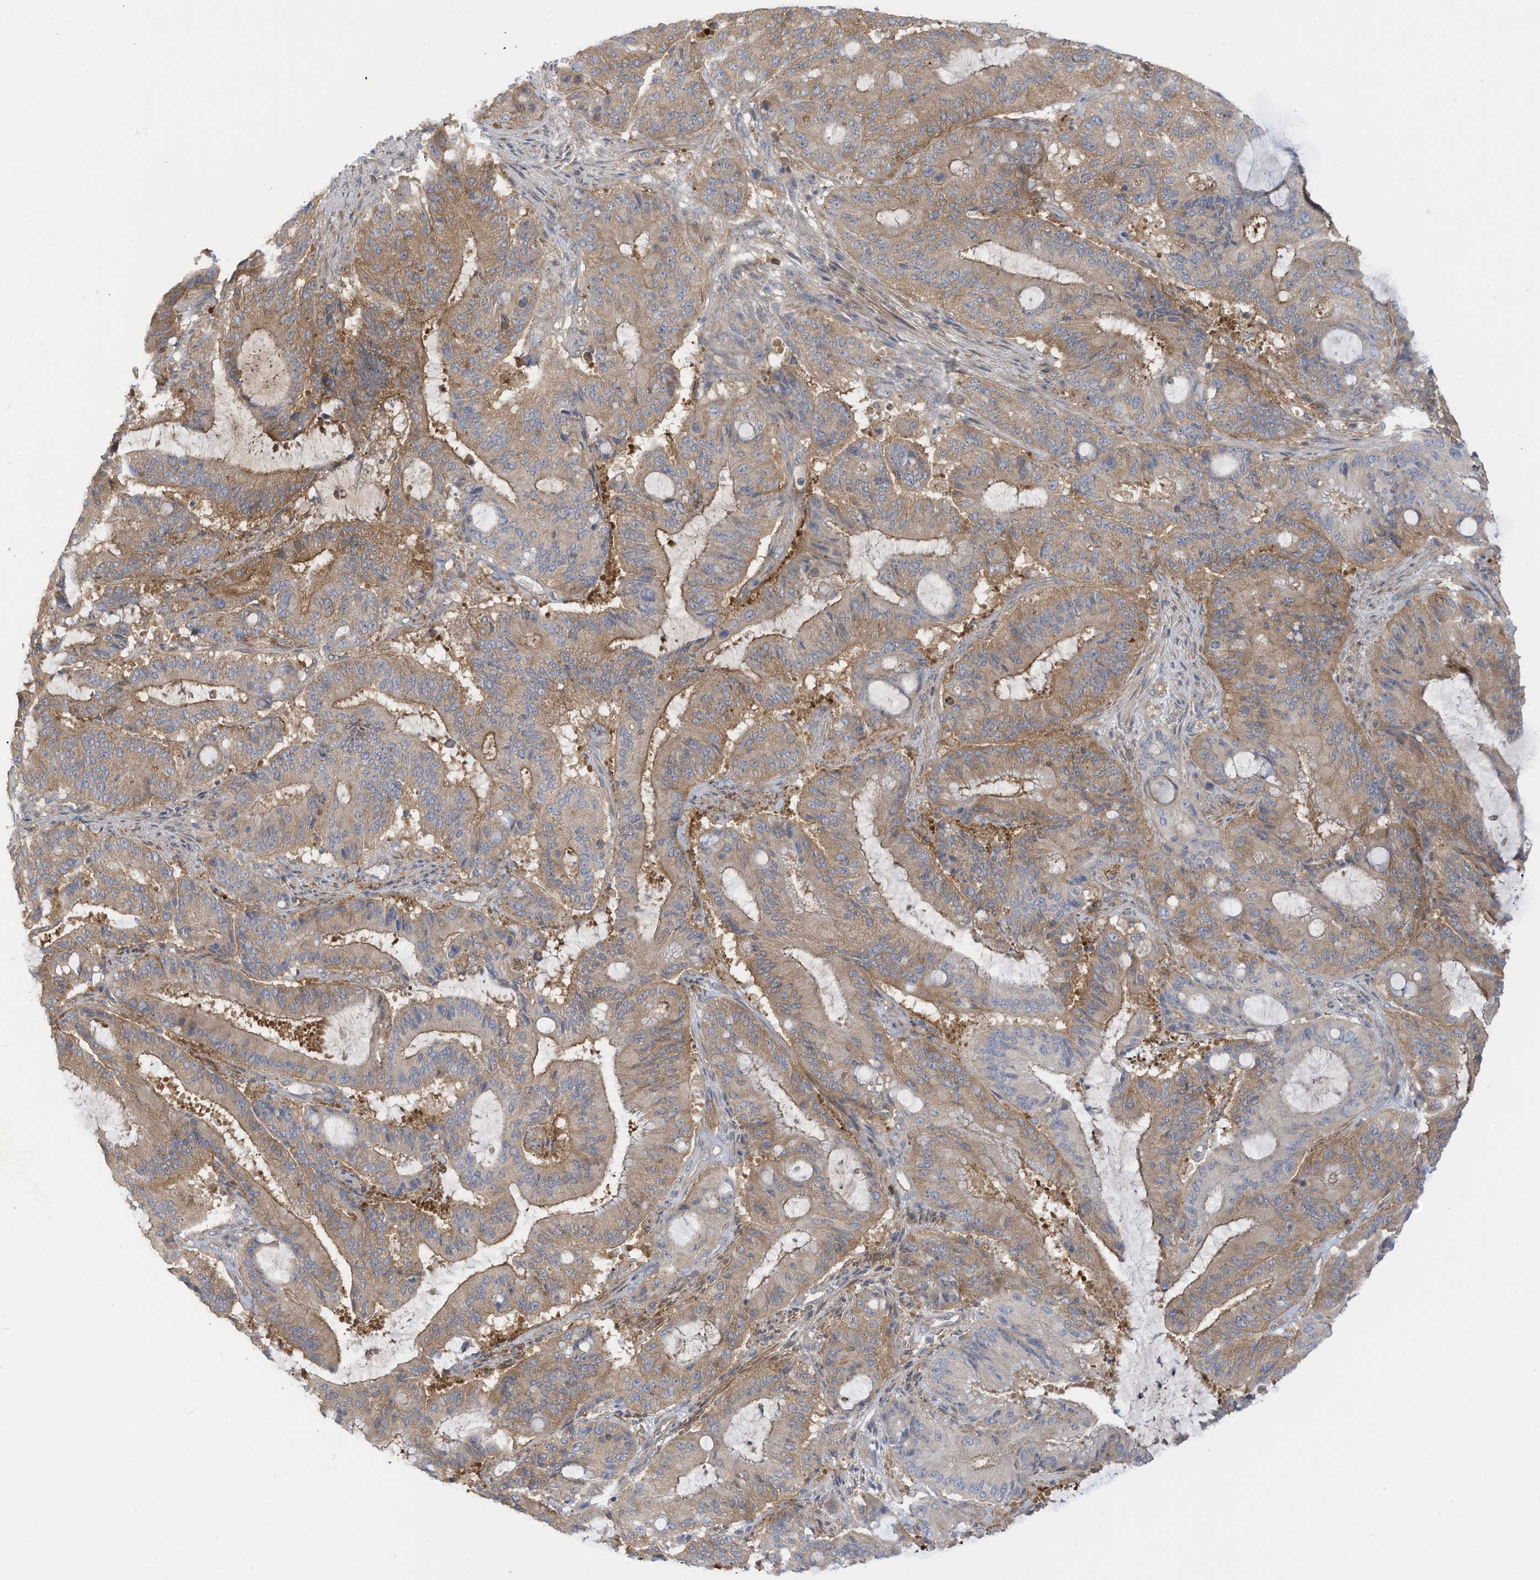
{"staining": {"intensity": "moderate", "quantity": "25%-75%", "location": "cytoplasmic/membranous"}, "tissue": "liver cancer", "cell_type": "Tumor cells", "image_type": "cancer", "snomed": [{"axis": "morphology", "description": "Normal tissue, NOS"}, {"axis": "morphology", "description": "Cholangiocarcinoma"}, {"axis": "topography", "description": "Liver"}, {"axis": "topography", "description": "Peripheral nerve tissue"}], "caption": "Immunohistochemistry staining of liver cancer (cholangiocarcinoma), which exhibits medium levels of moderate cytoplasmic/membranous positivity in approximately 25%-75% of tumor cells indicating moderate cytoplasmic/membranous protein expression. The staining was performed using DAB (brown) for protein detection and nuclei were counterstained in hematoxylin (blue).", "gene": "ADI1", "patient": {"sex": "female", "age": 73}}